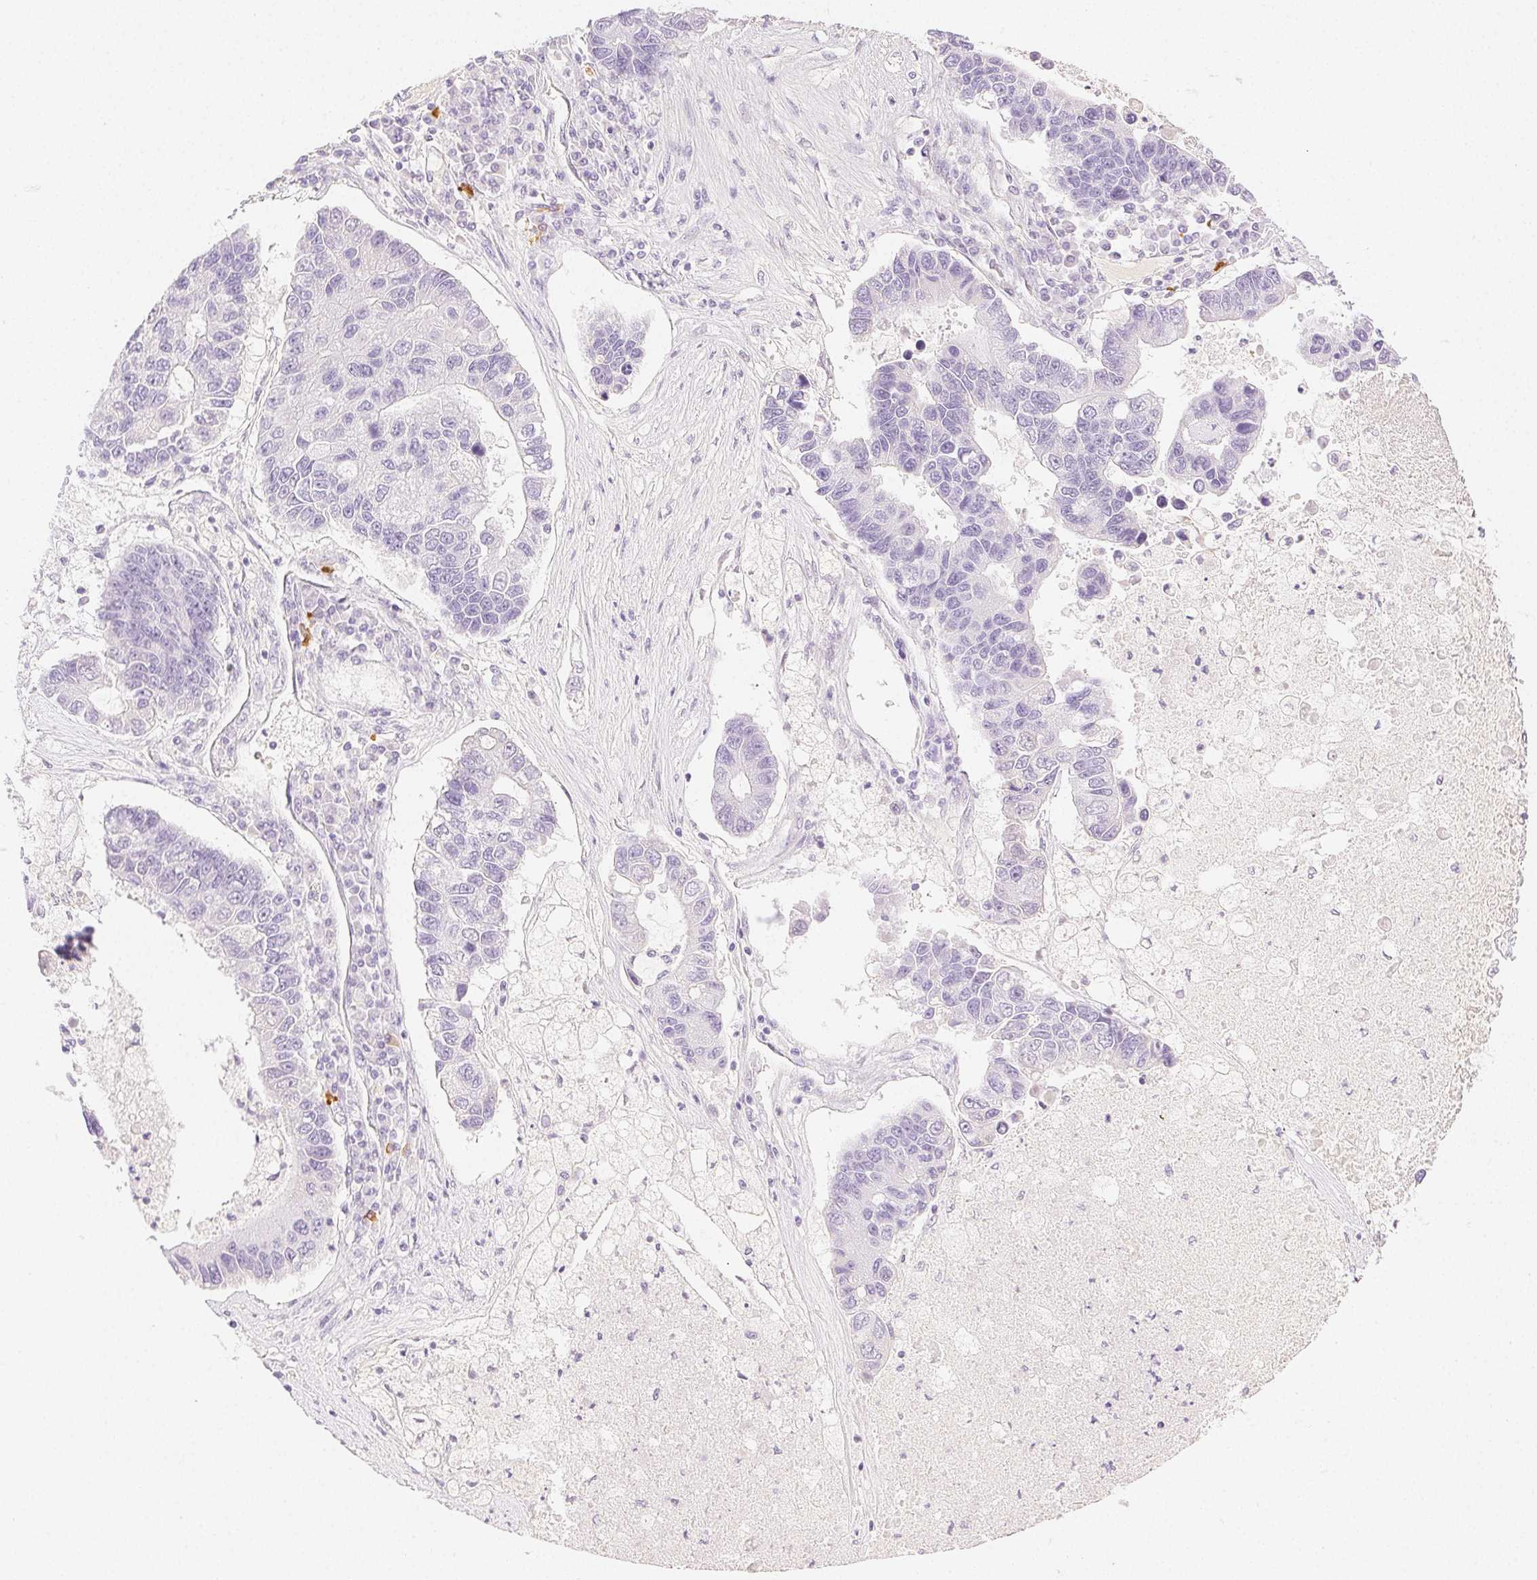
{"staining": {"intensity": "negative", "quantity": "none", "location": "none"}, "tissue": "lung cancer", "cell_type": "Tumor cells", "image_type": "cancer", "snomed": [{"axis": "morphology", "description": "Adenocarcinoma, NOS"}, {"axis": "topography", "description": "Bronchus"}, {"axis": "topography", "description": "Lung"}], "caption": "A high-resolution histopathology image shows immunohistochemistry staining of lung cancer, which exhibits no significant staining in tumor cells.", "gene": "SPACA4", "patient": {"sex": "female", "age": 51}}